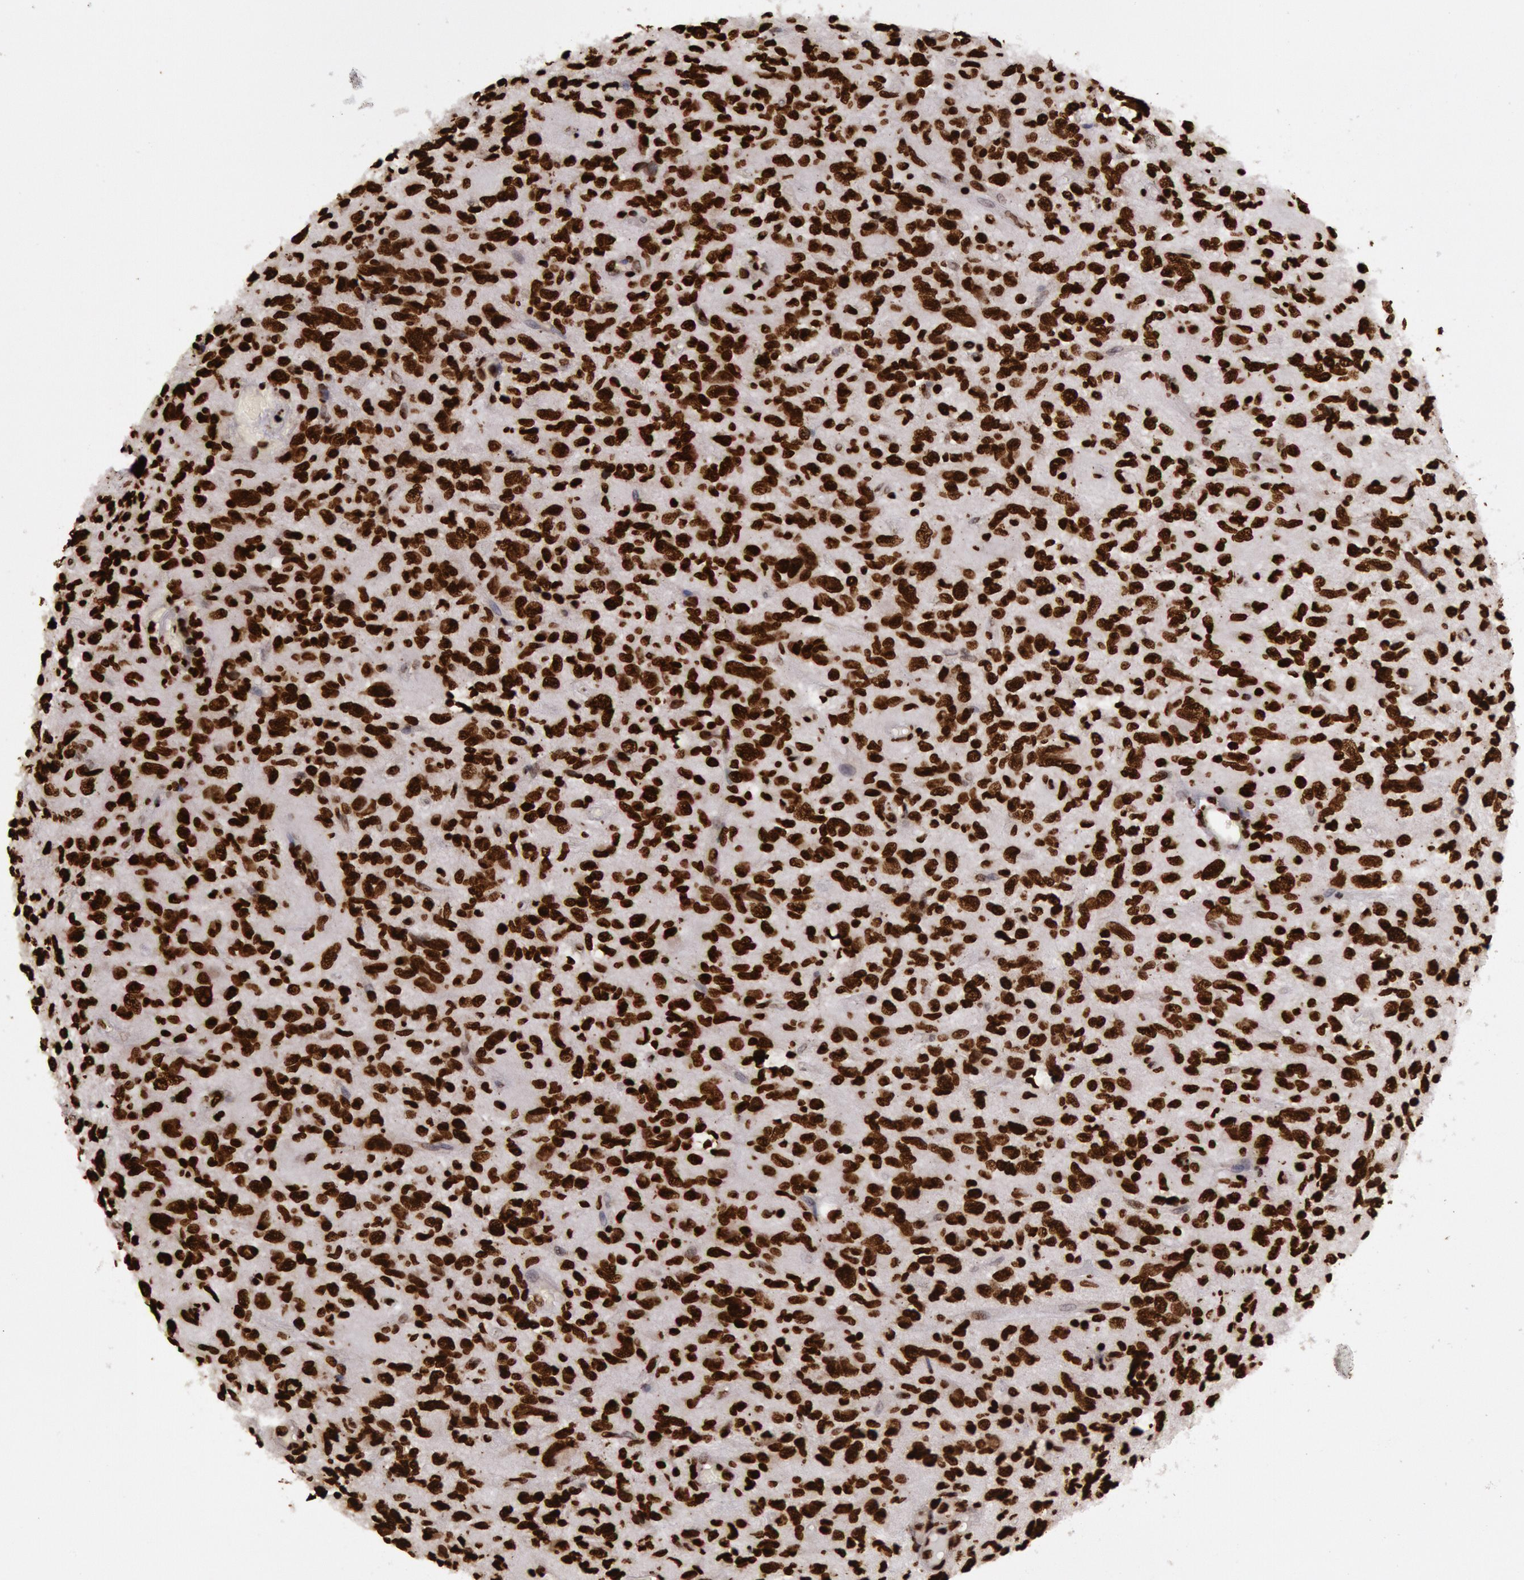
{"staining": {"intensity": "strong", "quantity": ">75%", "location": "nuclear"}, "tissue": "glioma", "cell_type": "Tumor cells", "image_type": "cancer", "snomed": [{"axis": "morphology", "description": "Glioma, malignant, High grade"}, {"axis": "topography", "description": "Brain"}], "caption": "An image of human malignant high-grade glioma stained for a protein demonstrates strong nuclear brown staining in tumor cells.", "gene": "H3-4", "patient": {"sex": "female", "age": 60}}